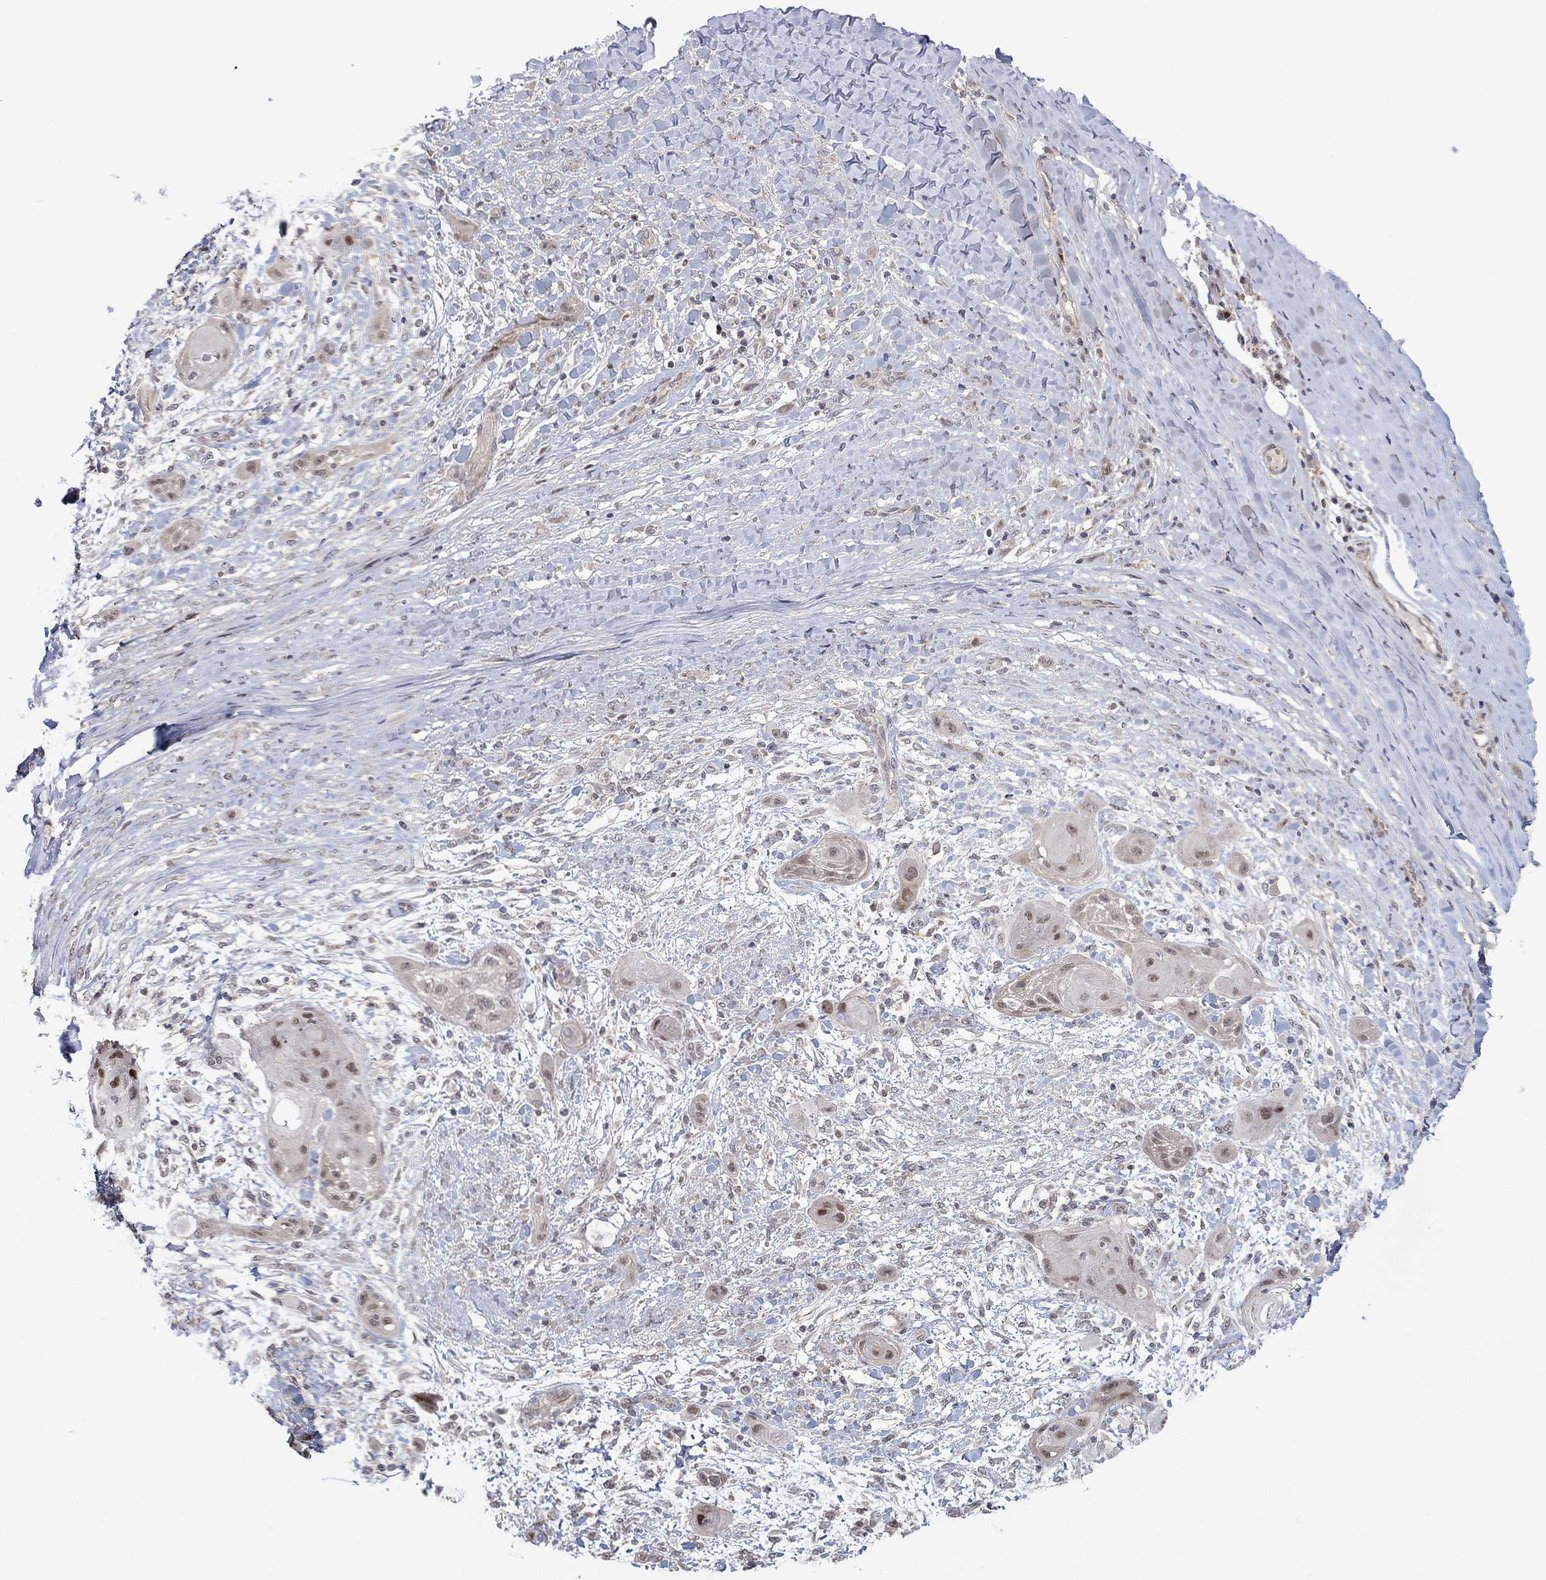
{"staining": {"intensity": "moderate", "quantity": "<25%", "location": "nuclear"}, "tissue": "skin cancer", "cell_type": "Tumor cells", "image_type": "cancer", "snomed": [{"axis": "morphology", "description": "Squamous cell carcinoma, NOS"}, {"axis": "topography", "description": "Skin"}], "caption": "Protein staining of skin cancer tissue reveals moderate nuclear staining in about <25% of tumor cells.", "gene": "ZNF395", "patient": {"sex": "male", "age": 62}}